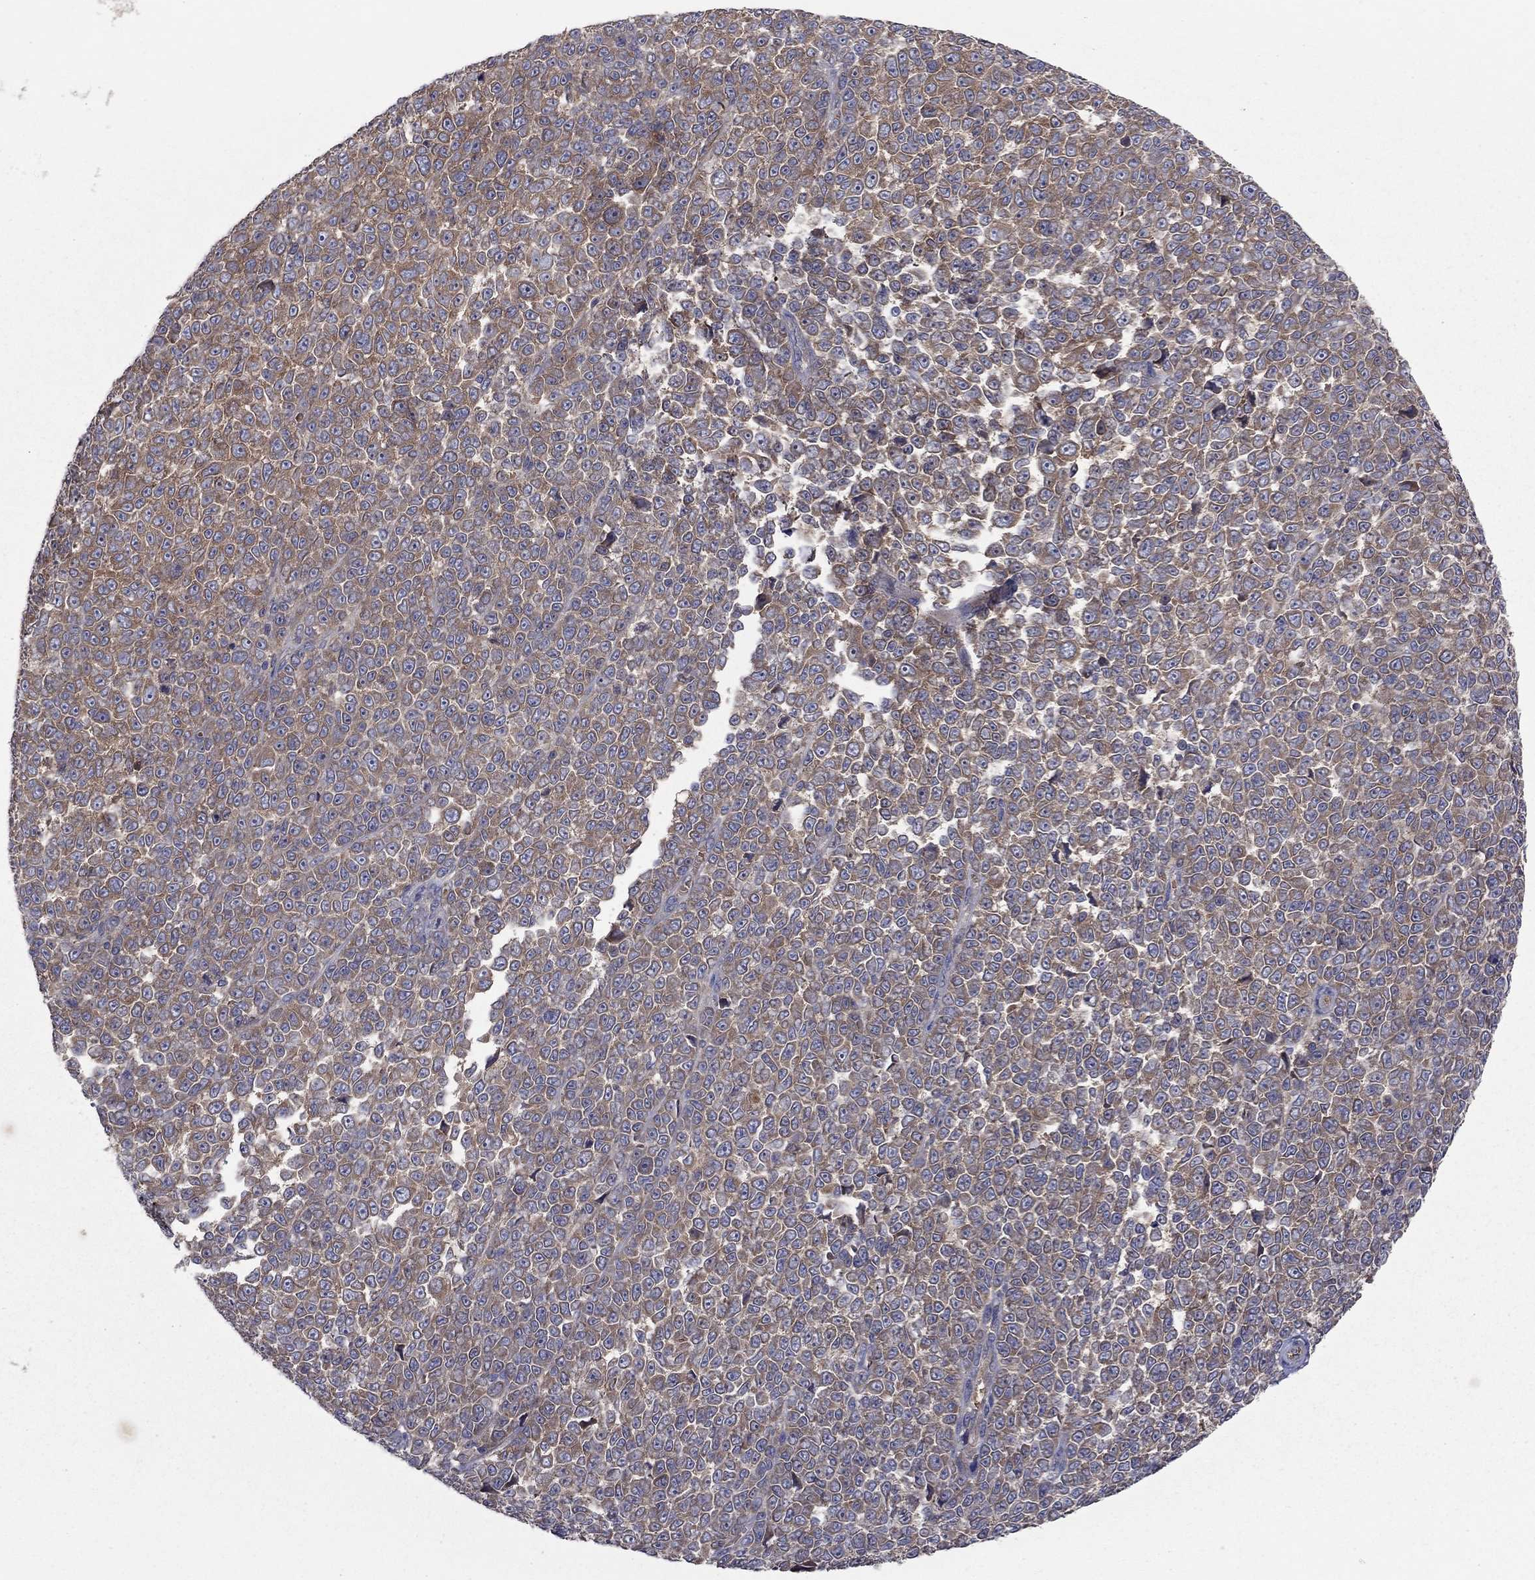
{"staining": {"intensity": "moderate", "quantity": "25%-75%", "location": "cytoplasmic/membranous"}, "tissue": "melanoma", "cell_type": "Tumor cells", "image_type": "cancer", "snomed": [{"axis": "morphology", "description": "Malignant melanoma, NOS"}, {"axis": "topography", "description": "Skin"}], "caption": "IHC photomicrograph of malignant melanoma stained for a protein (brown), which demonstrates medium levels of moderate cytoplasmic/membranous positivity in approximately 25%-75% of tumor cells.", "gene": "RNF123", "patient": {"sex": "female", "age": 95}}